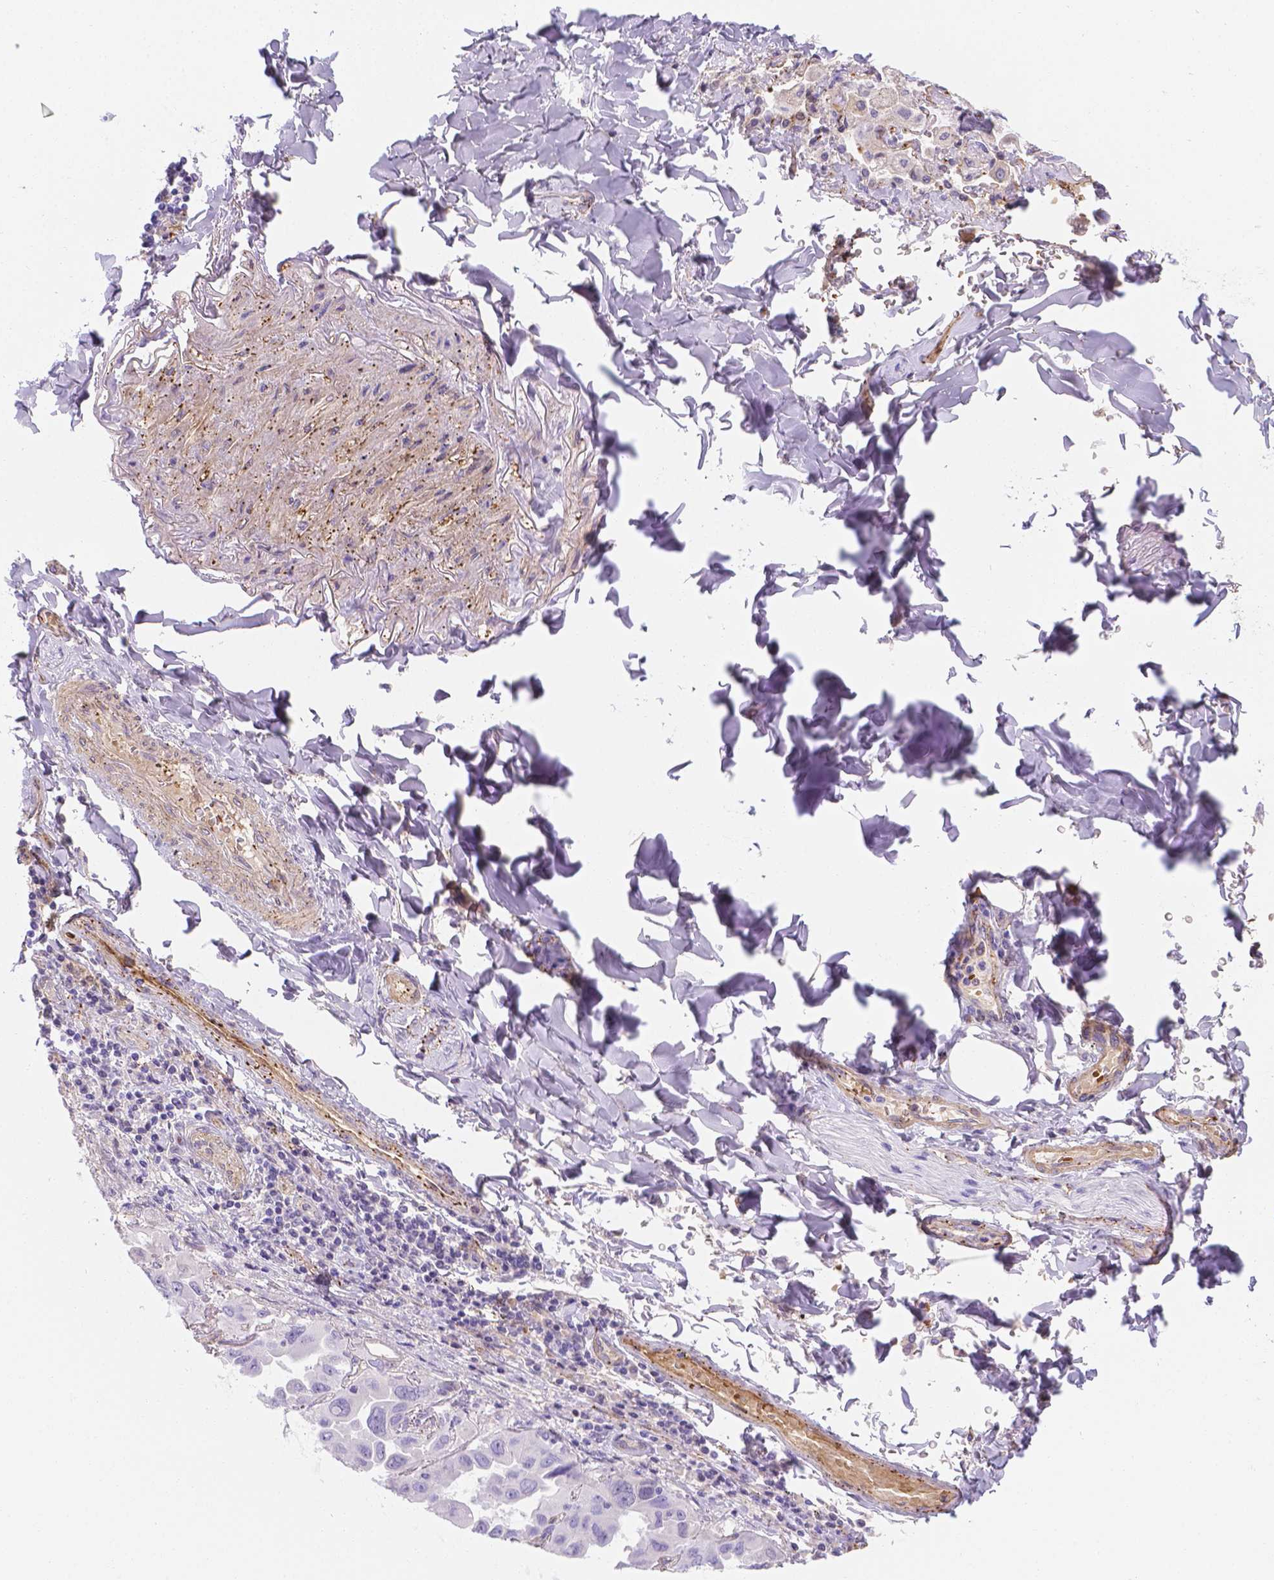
{"staining": {"intensity": "negative", "quantity": "none", "location": "none"}, "tissue": "lung cancer", "cell_type": "Tumor cells", "image_type": "cancer", "snomed": [{"axis": "morphology", "description": "Adenocarcinoma, NOS"}, {"axis": "topography", "description": "Lung"}], "caption": "DAB immunohistochemical staining of lung cancer reveals no significant staining in tumor cells.", "gene": "SLC40A1", "patient": {"sex": "male", "age": 64}}